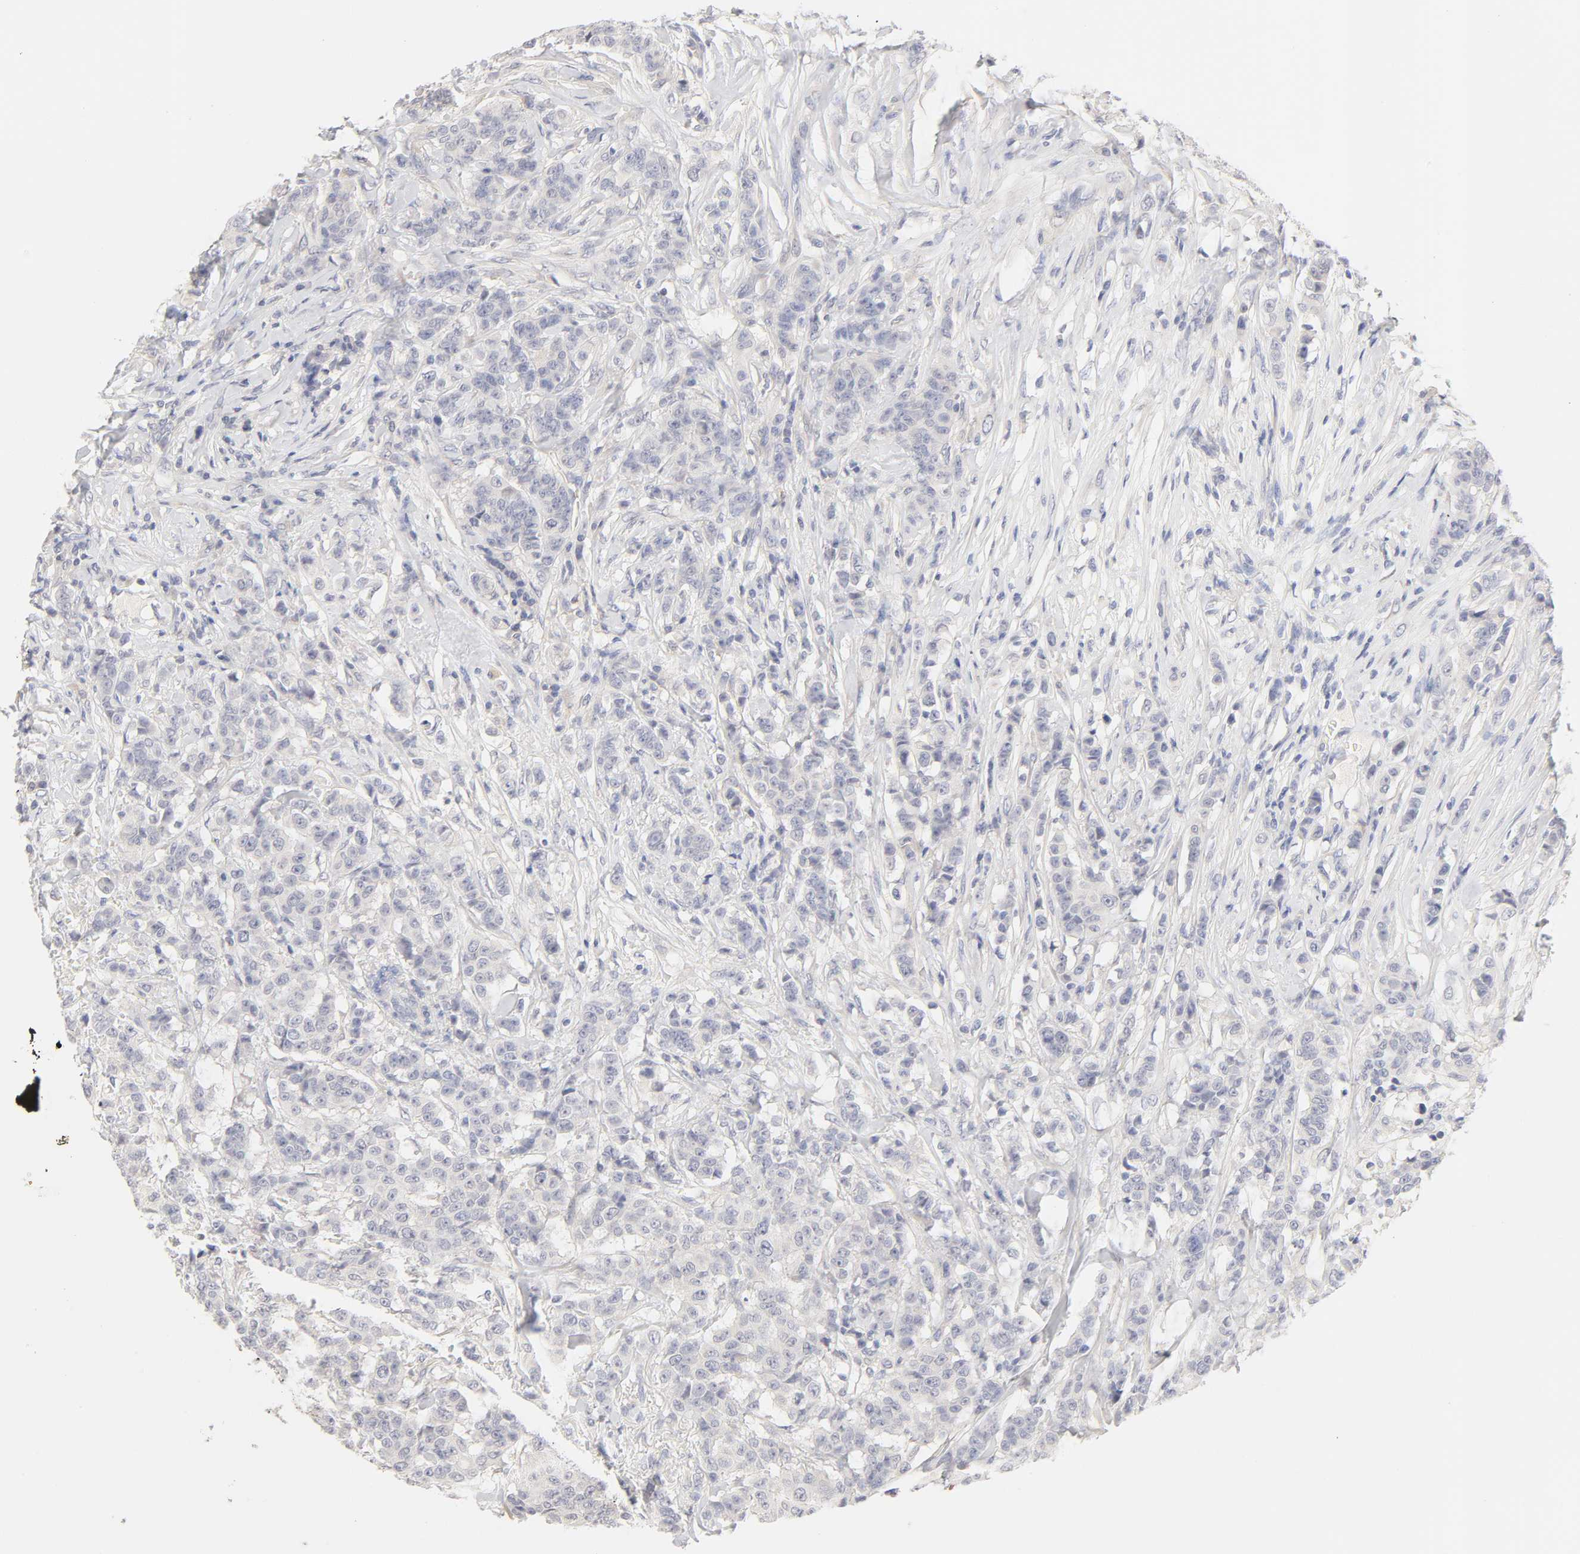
{"staining": {"intensity": "negative", "quantity": "none", "location": "none"}, "tissue": "breast cancer", "cell_type": "Tumor cells", "image_type": "cancer", "snomed": [{"axis": "morphology", "description": "Duct carcinoma"}, {"axis": "topography", "description": "Breast"}], "caption": "IHC of human infiltrating ductal carcinoma (breast) demonstrates no staining in tumor cells.", "gene": "CYP4B1", "patient": {"sex": "female", "age": 40}}